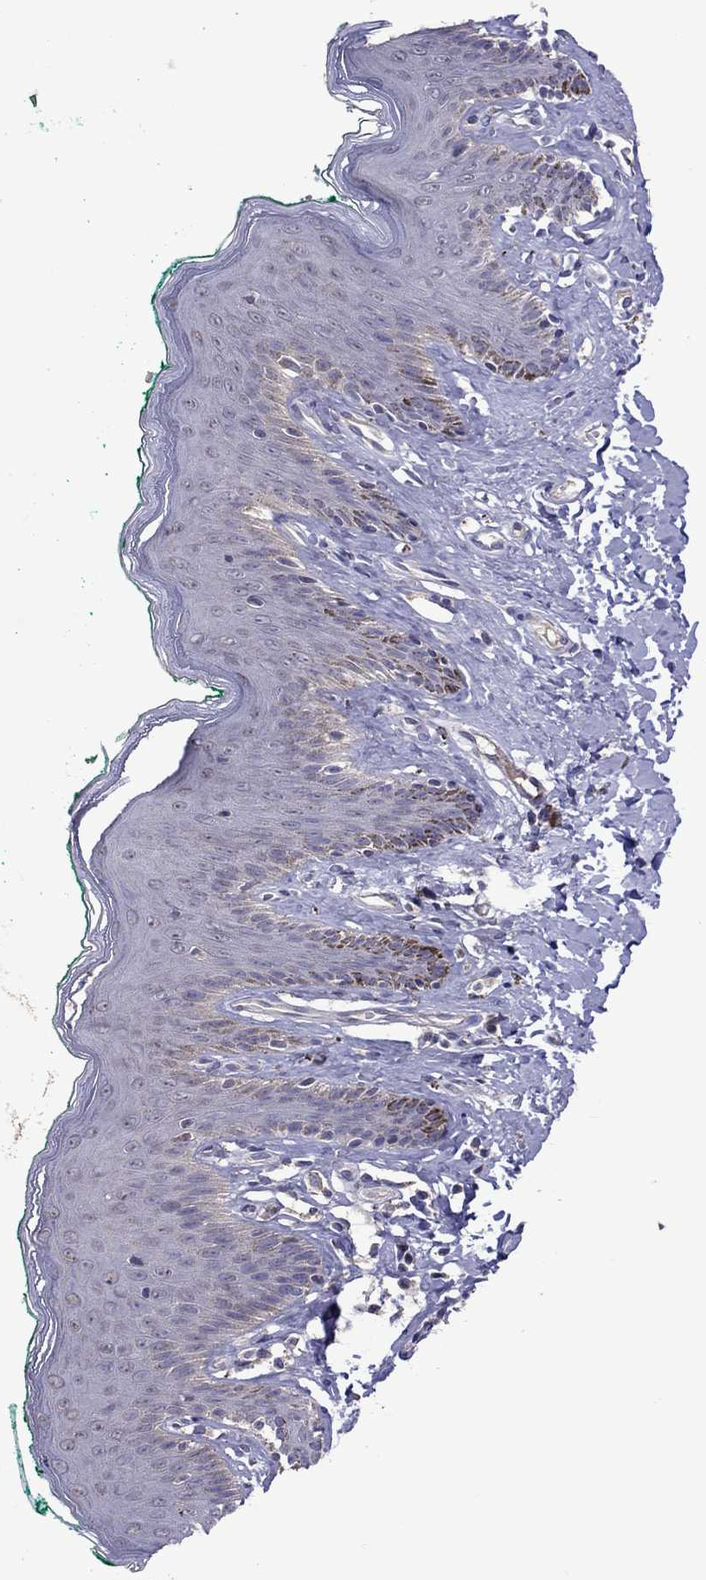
{"staining": {"intensity": "negative", "quantity": "none", "location": "none"}, "tissue": "skin", "cell_type": "Epidermal cells", "image_type": "normal", "snomed": [{"axis": "morphology", "description": "Normal tissue, NOS"}, {"axis": "topography", "description": "Vulva"}], "caption": "Epidermal cells show no significant positivity in normal skin.", "gene": "RTP5", "patient": {"sex": "female", "age": 66}}